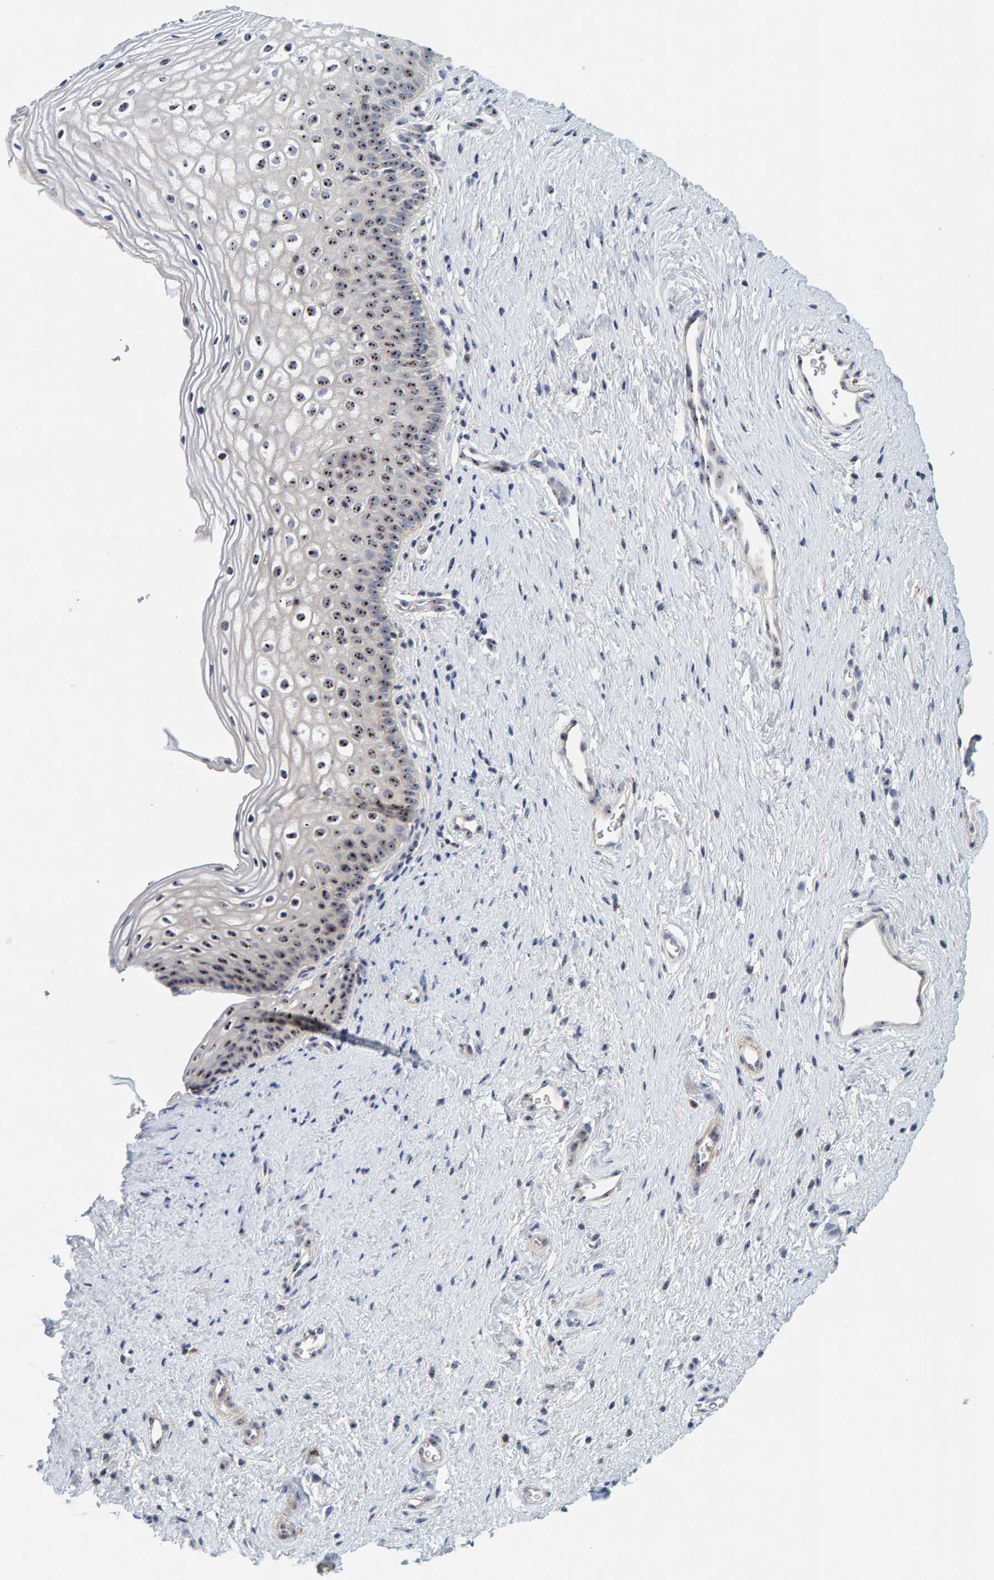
{"staining": {"intensity": "strong", "quantity": ">75%", "location": "nuclear"}, "tissue": "cervix", "cell_type": "Glandular cells", "image_type": "normal", "snomed": [{"axis": "morphology", "description": "Normal tissue, NOS"}, {"axis": "topography", "description": "Cervix"}], "caption": "There is high levels of strong nuclear staining in glandular cells of benign cervix, as demonstrated by immunohistochemical staining (brown color).", "gene": "NOL11", "patient": {"sex": "female", "age": 27}}